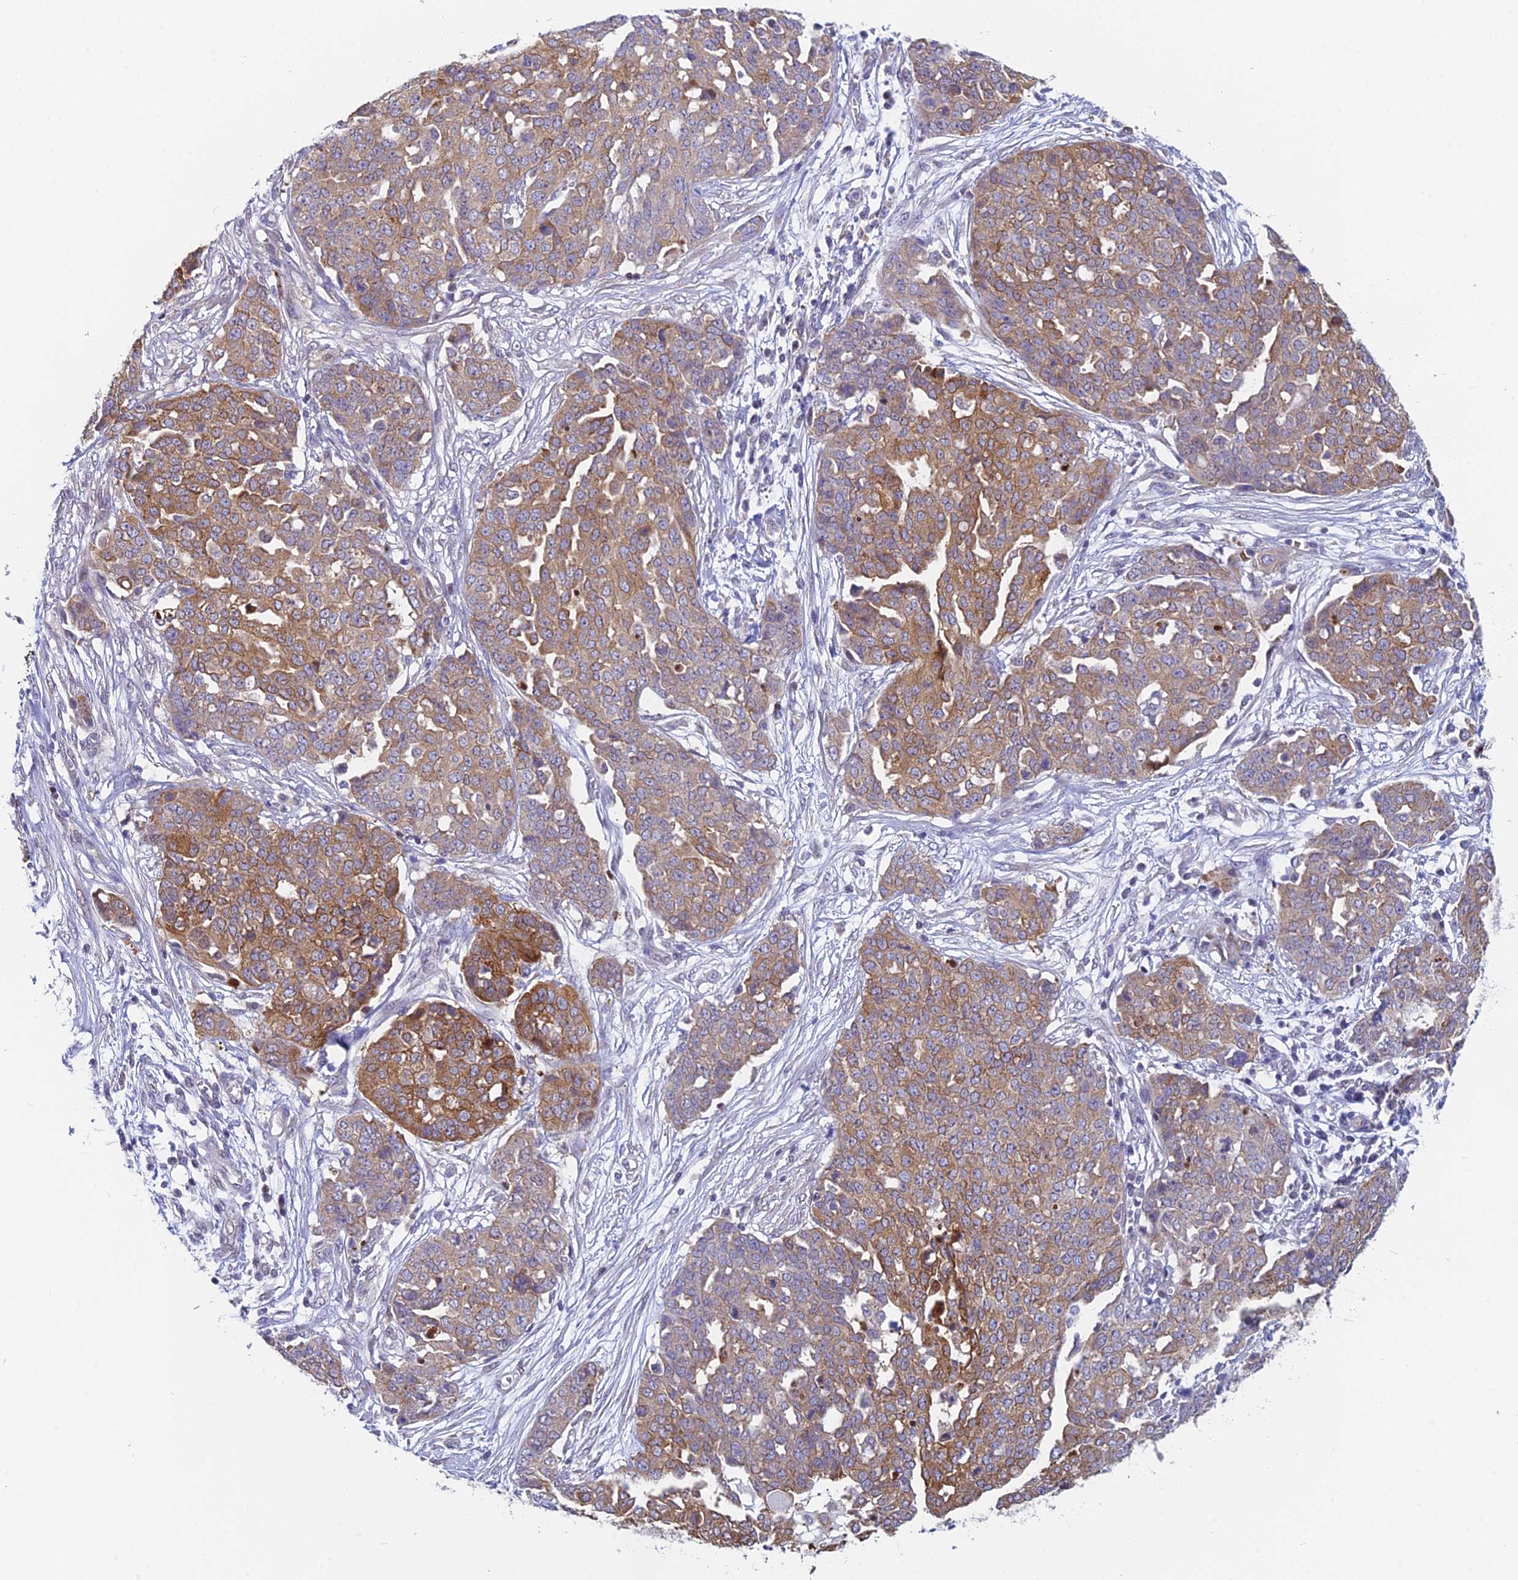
{"staining": {"intensity": "moderate", "quantity": ">75%", "location": "cytoplasmic/membranous"}, "tissue": "ovarian cancer", "cell_type": "Tumor cells", "image_type": "cancer", "snomed": [{"axis": "morphology", "description": "Cystadenocarcinoma, serous, NOS"}, {"axis": "topography", "description": "Soft tissue"}, {"axis": "topography", "description": "Ovary"}], "caption": "IHC of serous cystadenocarcinoma (ovarian) shows medium levels of moderate cytoplasmic/membranous expression in approximately >75% of tumor cells. The protein of interest is shown in brown color, while the nuclei are stained blue.", "gene": "MRPL17", "patient": {"sex": "female", "age": 57}}